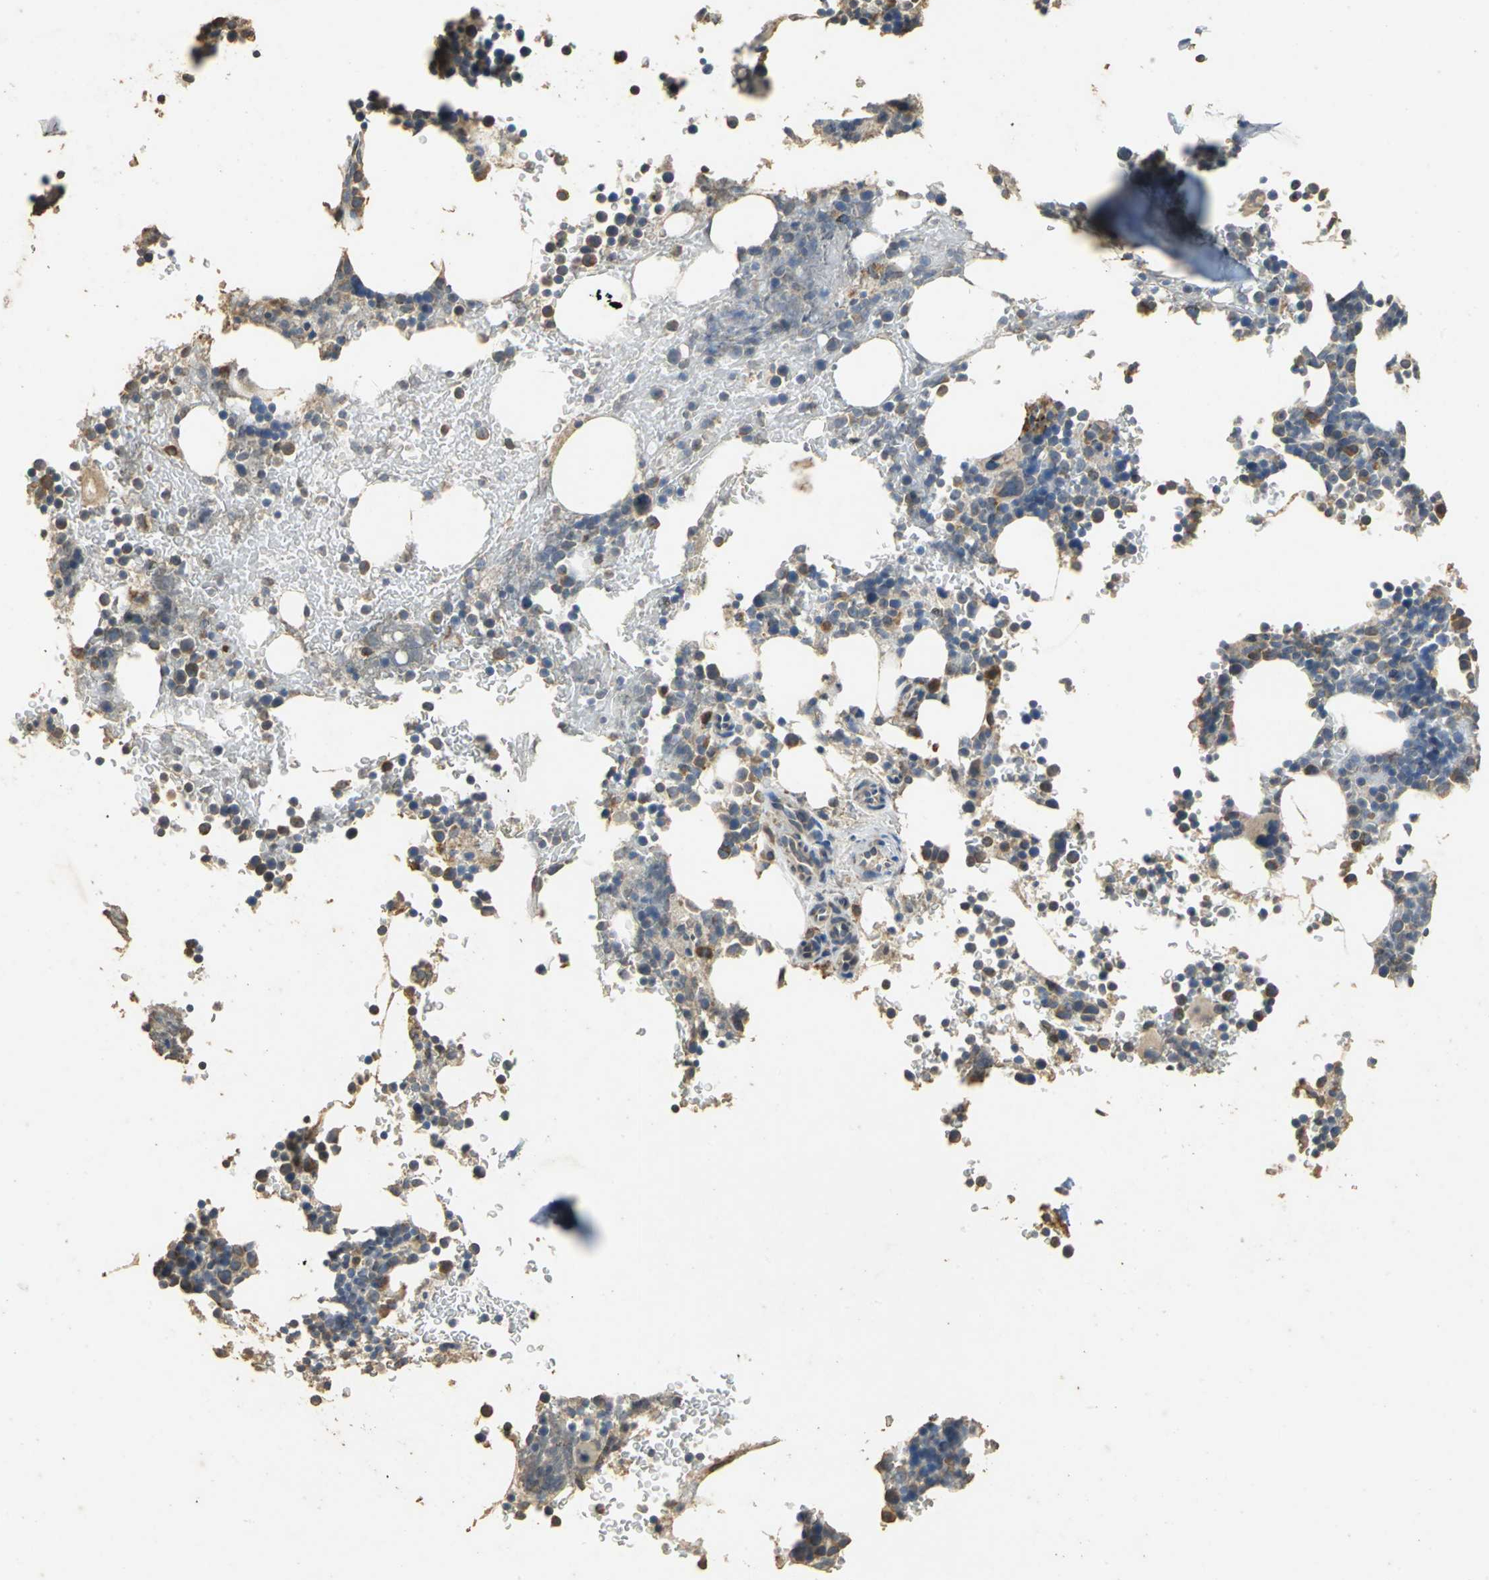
{"staining": {"intensity": "weak", "quantity": "<25%", "location": "cytoplasmic/membranous"}, "tissue": "bone marrow", "cell_type": "Hematopoietic cells", "image_type": "normal", "snomed": [{"axis": "morphology", "description": "Normal tissue, NOS"}, {"axis": "topography", "description": "Bone marrow"}], "caption": "The immunohistochemistry (IHC) photomicrograph has no significant positivity in hematopoietic cells of bone marrow. (Brightfield microscopy of DAB IHC at high magnification).", "gene": "ACSL4", "patient": {"sex": "female", "age": 73}}